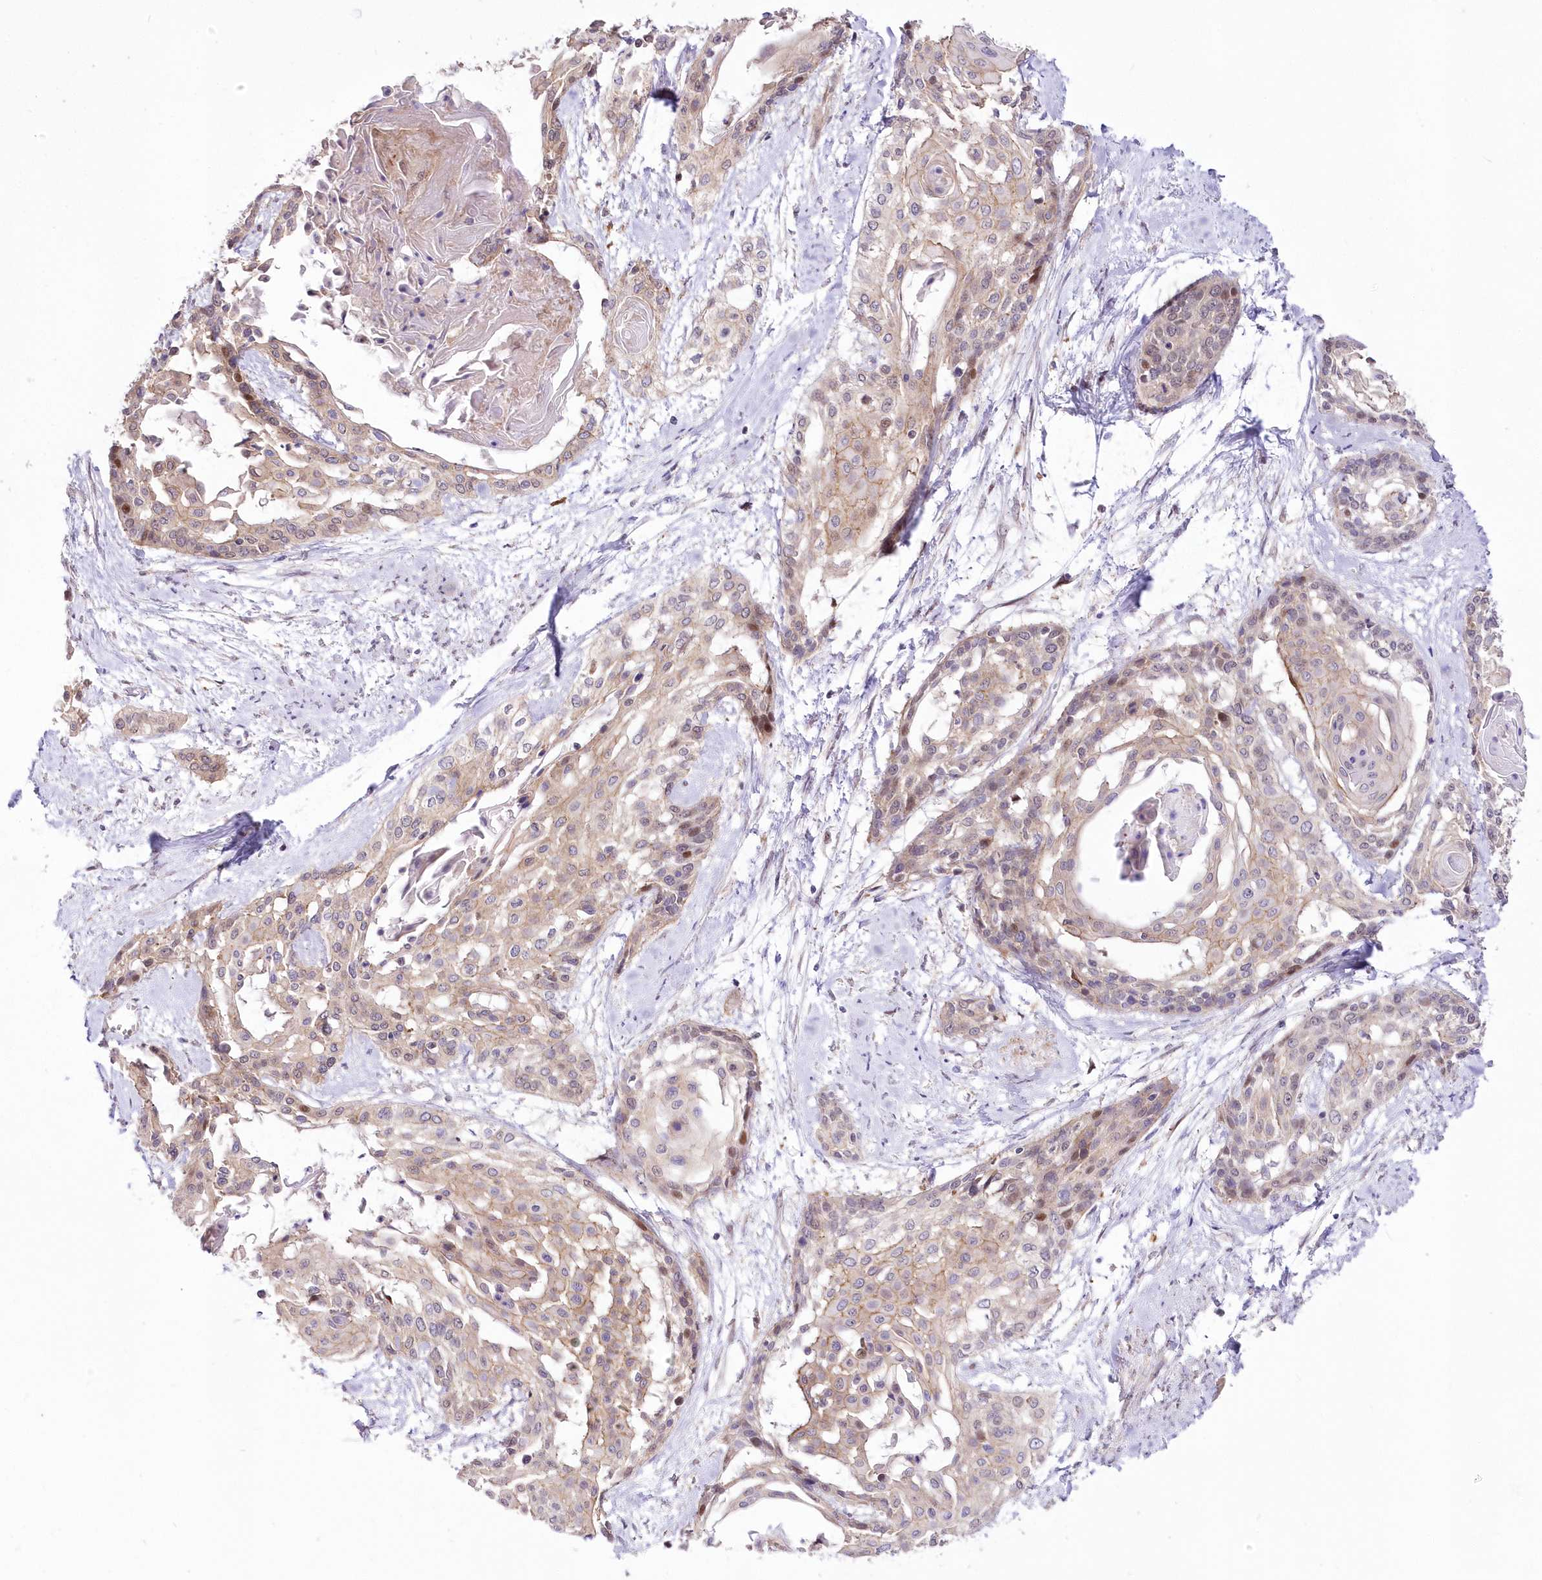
{"staining": {"intensity": "weak", "quantity": ">75%", "location": "cytoplasmic/membranous"}, "tissue": "cervical cancer", "cell_type": "Tumor cells", "image_type": "cancer", "snomed": [{"axis": "morphology", "description": "Squamous cell carcinoma, NOS"}, {"axis": "topography", "description": "Cervix"}], "caption": "Immunohistochemistry (DAB (3,3'-diaminobenzidine)) staining of human squamous cell carcinoma (cervical) reveals weak cytoplasmic/membranous protein expression in about >75% of tumor cells.", "gene": "FAM241B", "patient": {"sex": "female", "age": 57}}